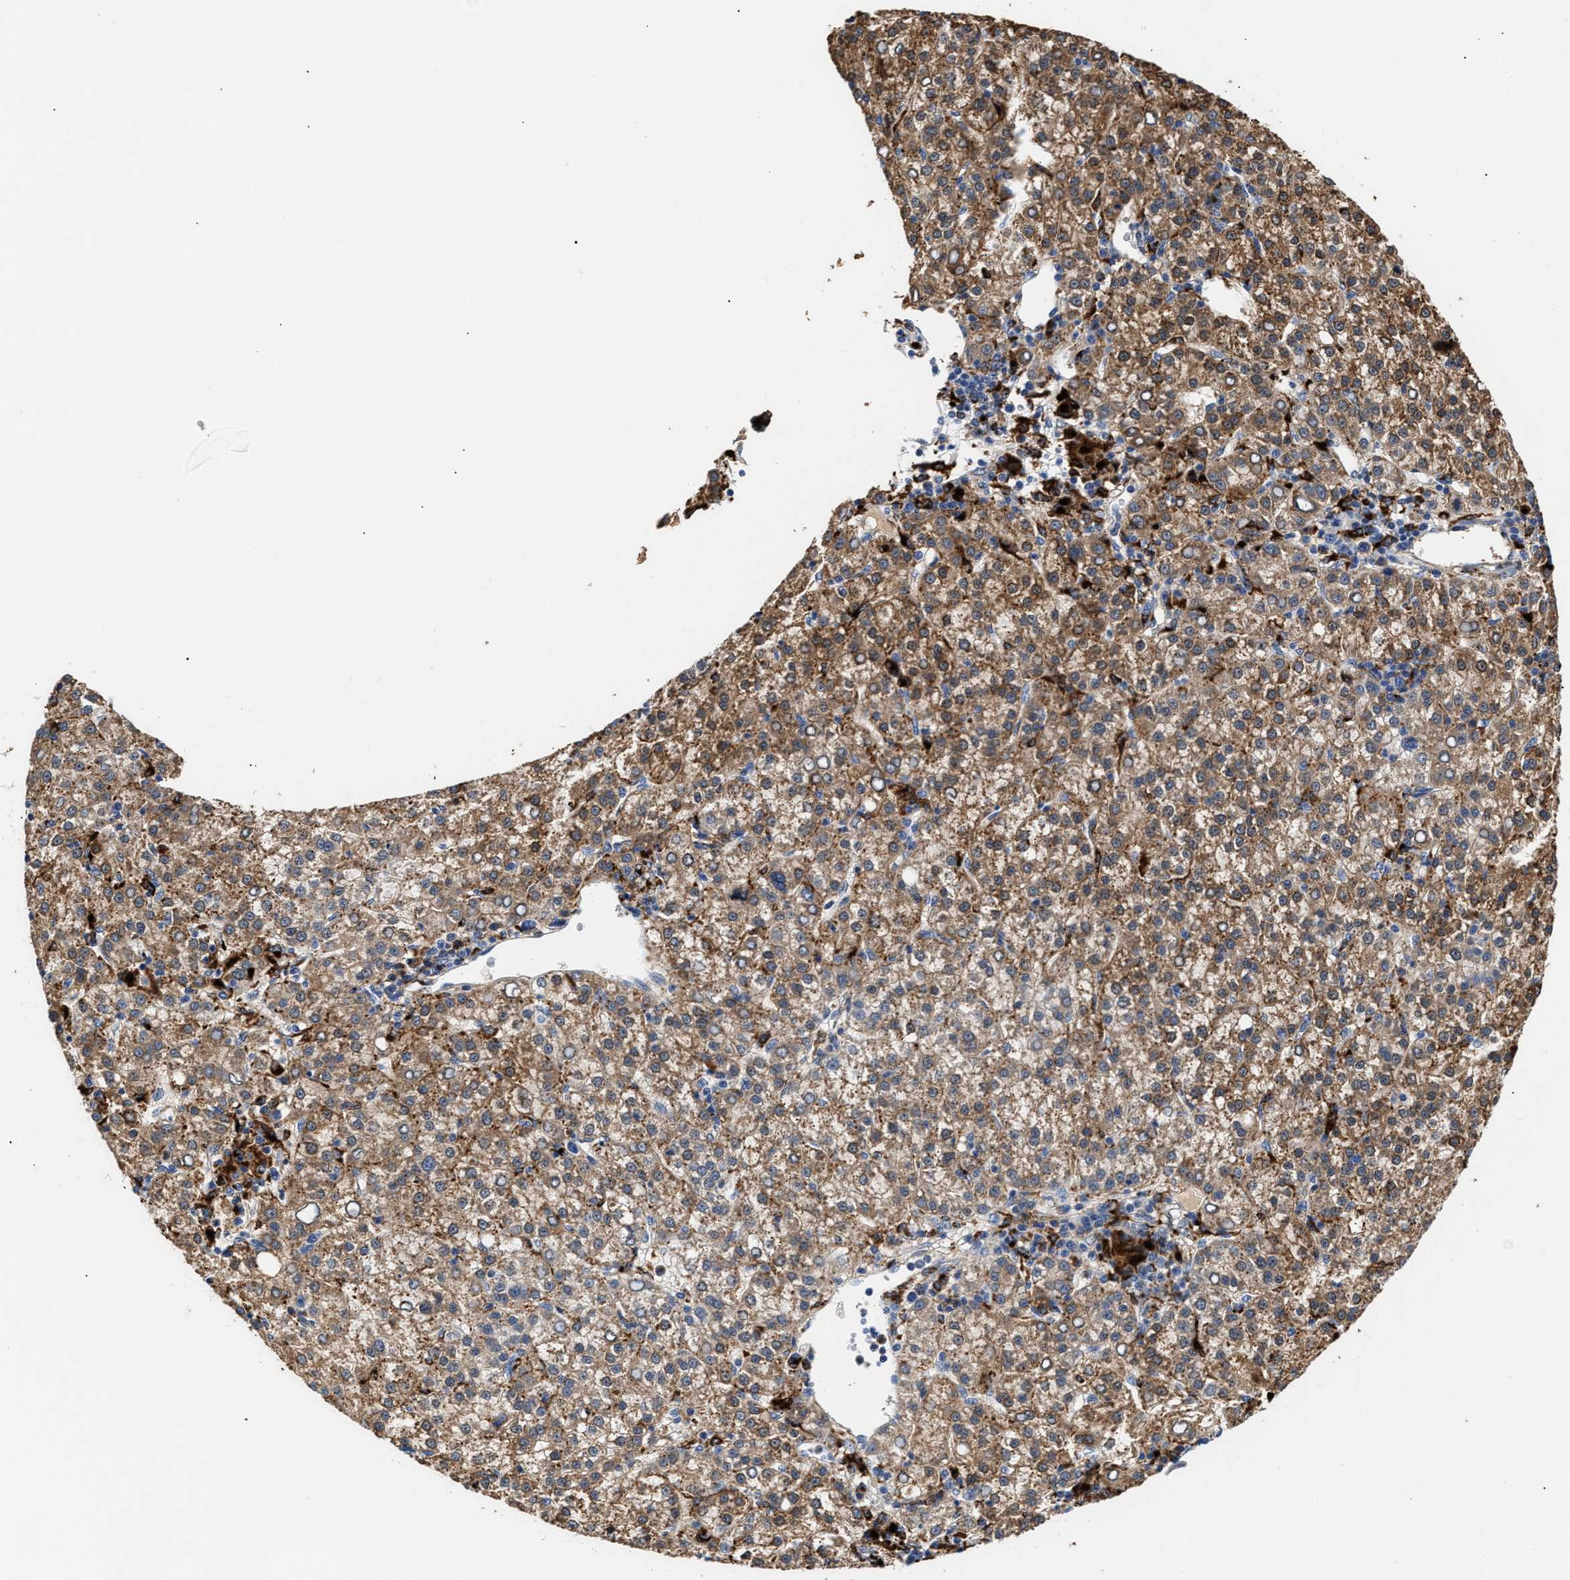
{"staining": {"intensity": "moderate", "quantity": ">75%", "location": "cytoplasmic/membranous"}, "tissue": "liver cancer", "cell_type": "Tumor cells", "image_type": "cancer", "snomed": [{"axis": "morphology", "description": "Carcinoma, Hepatocellular, NOS"}, {"axis": "topography", "description": "Liver"}], "caption": "A photomicrograph of human liver cancer (hepatocellular carcinoma) stained for a protein exhibits moderate cytoplasmic/membranous brown staining in tumor cells.", "gene": "CCDC146", "patient": {"sex": "female", "age": 58}}